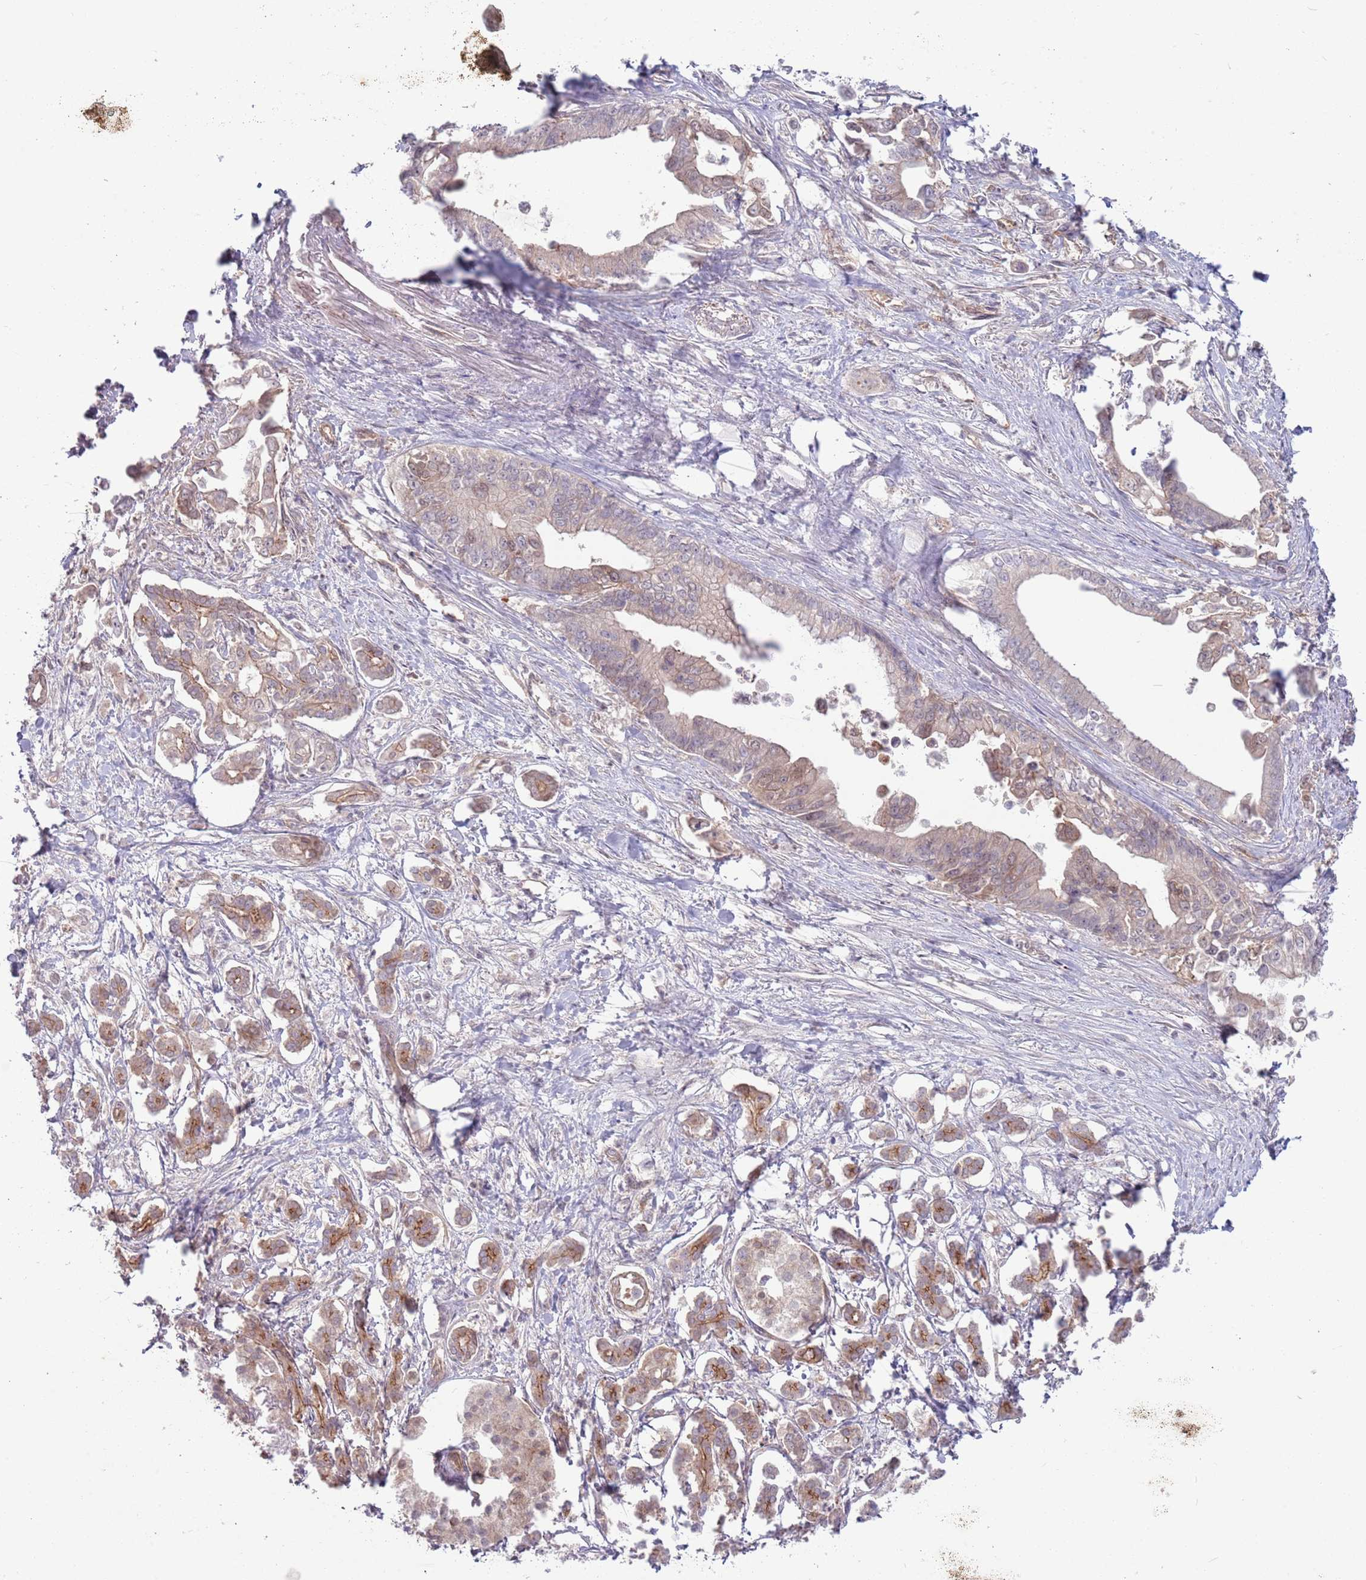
{"staining": {"intensity": "weak", "quantity": "25%-75%", "location": "cytoplasmic/membranous"}, "tissue": "pancreatic cancer", "cell_type": "Tumor cells", "image_type": "cancer", "snomed": [{"axis": "morphology", "description": "Adenocarcinoma, NOS"}, {"axis": "topography", "description": "Pancreas"}], "caption": "This micrograph reveals pancreatic cancer (adenocarcinoma) stained with immunohistochemistry (IHC) to label a protein in brown. The cytoplasmic/membranous of tumor cells show weak positivity for the protein. Nuclei are counter-stained blue.", "gene": "SAV1", "patient": {"sex": "male", "age": 61}}